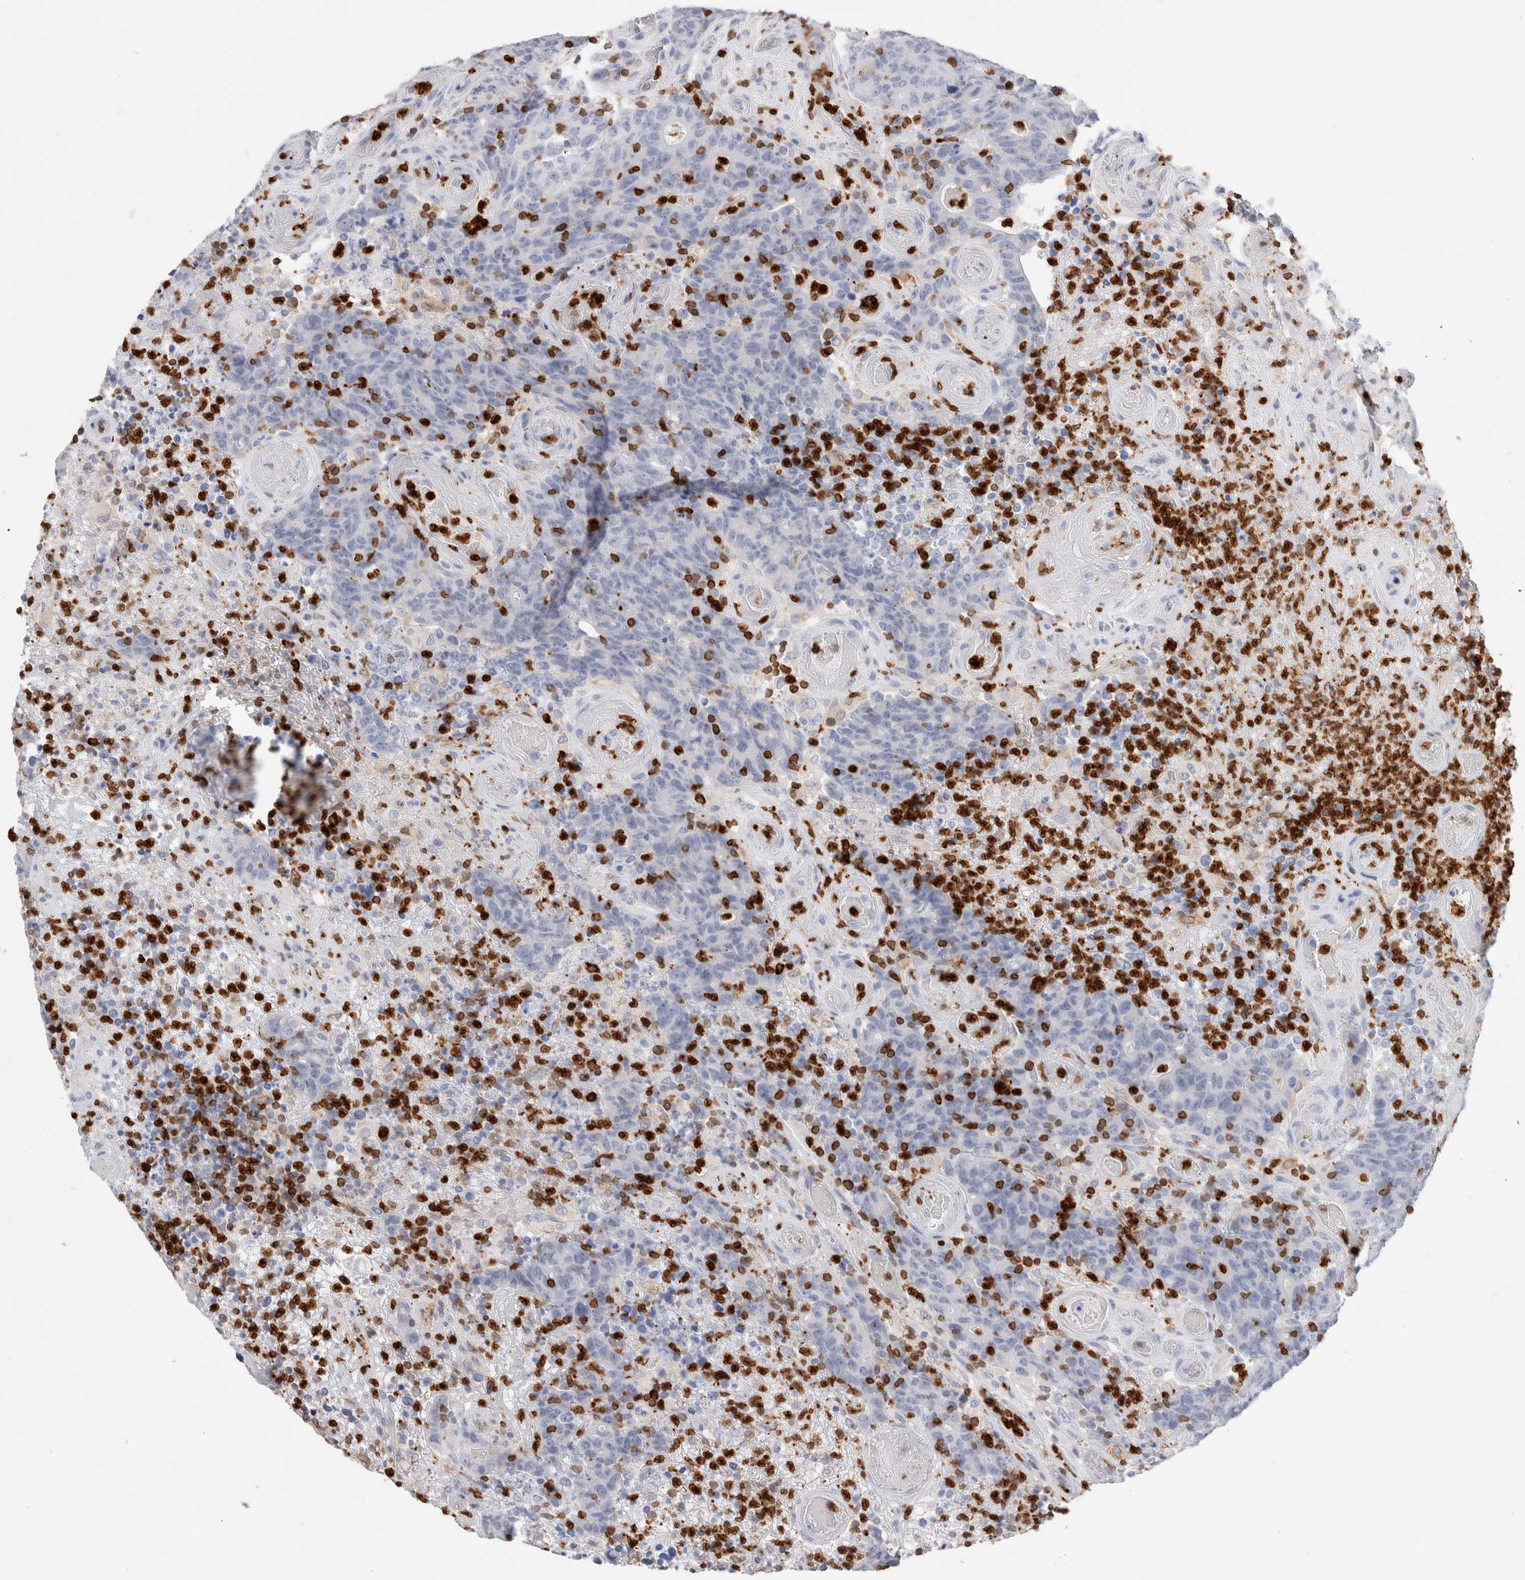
{"staining": {"intensity": "negative", "quantity": "none", "location": "none"}, "tissue": "colorectal cancer", "cell_type": "Tumor cells", "image_type": "cancer", "snomed": [{"axis": "morphology", "description": "Normal tissue, NOS"}, {"axis": "morphology", "description": "Adenocarcinoma, NOS"}, {"axis": "topography", "description": "Colon"}], "caption": "An image of colorectal cancer stained for a protein demonstrates no brown staining in tumor cells. (DAB (3,3'-diaminobenzidine) immunohistochemistry with hematoxylin counter stain).", "gene": "ALOX5AP", "patient": {"sex": "female", "age": 75}}